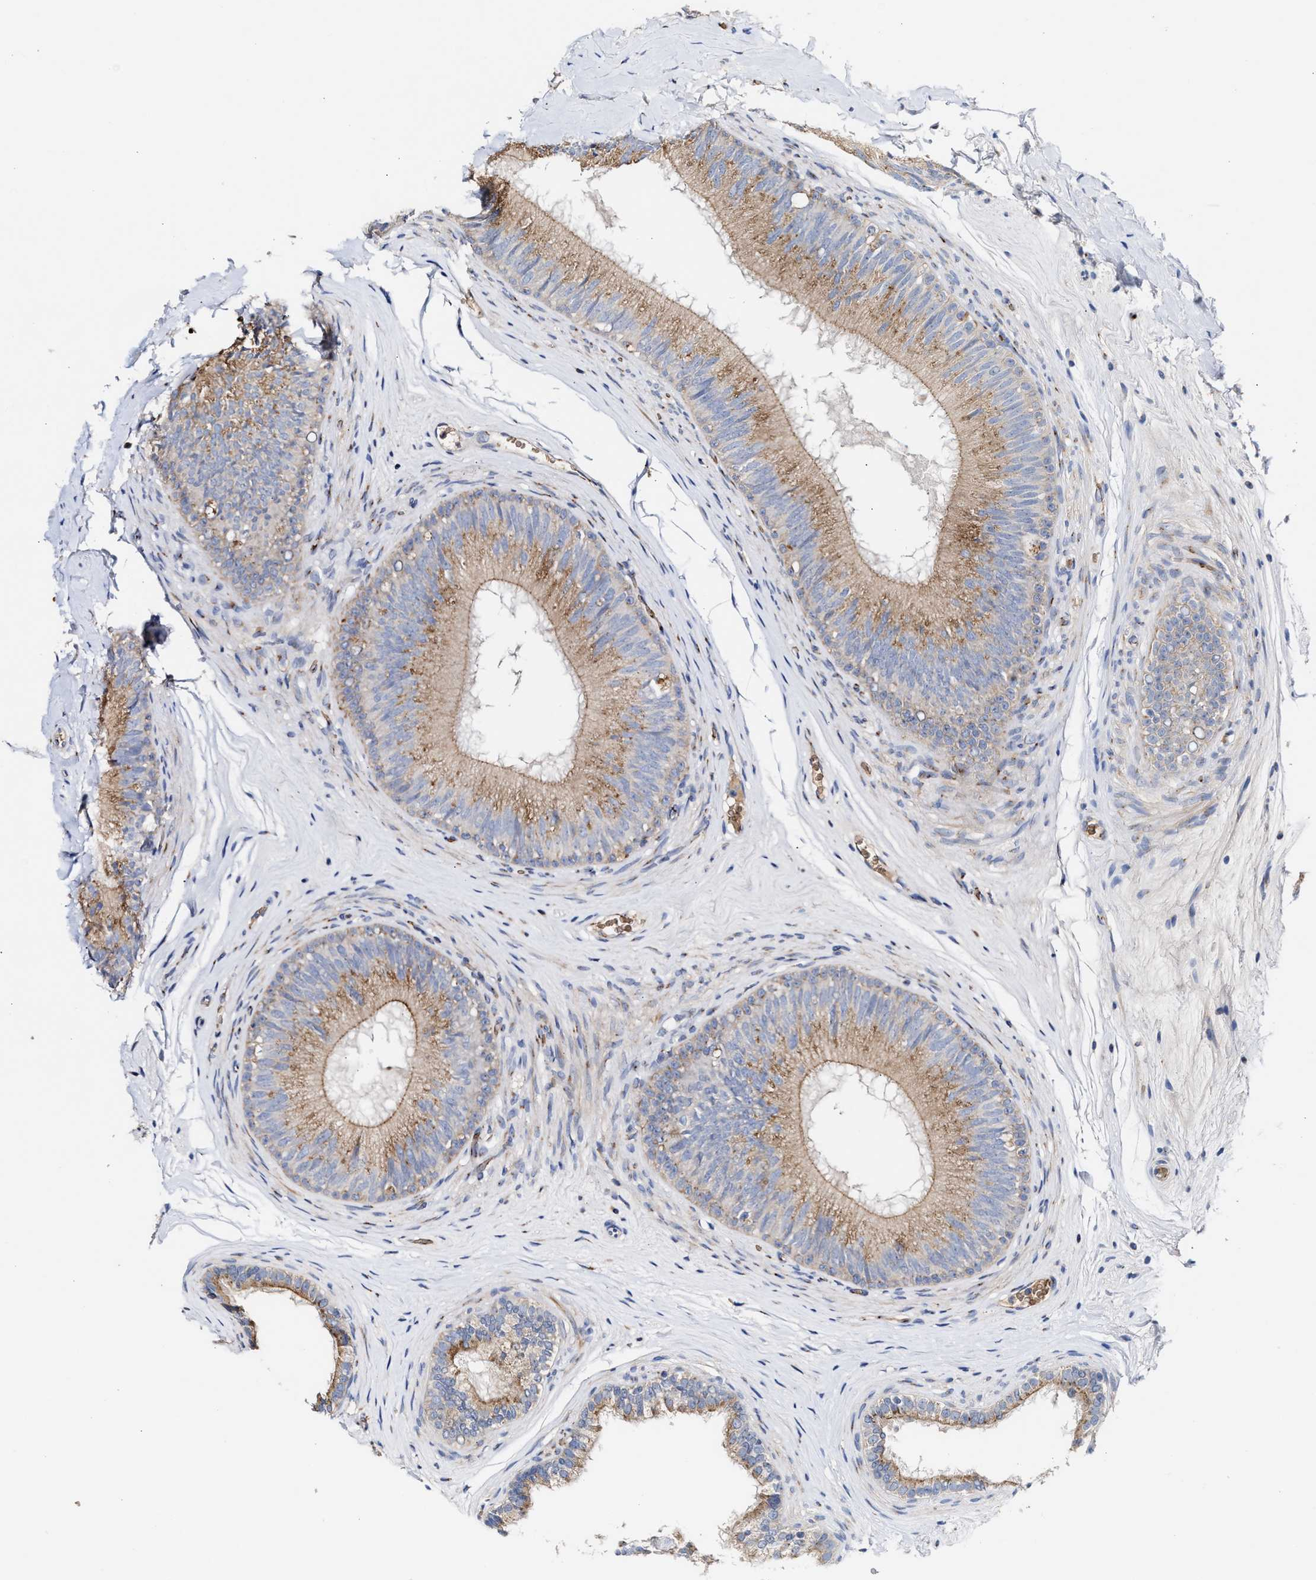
{"staining": {"intensity": "moderate", "quantity": "25%-75%", "location": "cytoplasmic/membranous"}, "tissue": "epididymis", "cell_type": "Glandular cells", "image_type": "normal", "snomed": [{"axis": "morphology", "description": "Normal tissue, NOS"}, {"axis": "topography", "description": "Testis"}, {"axis": "topography", "description": "Epididymis"}], "caption": "A high-resolution histopathology image shows immunohistochemistry staining of normal epididymis, which exhibits moderate cytoplasmic/membranous staining in approximately 25%-75% of glandular cells.", "gene": "CCL2", "patient": {"sex": "male", "age": 36}}